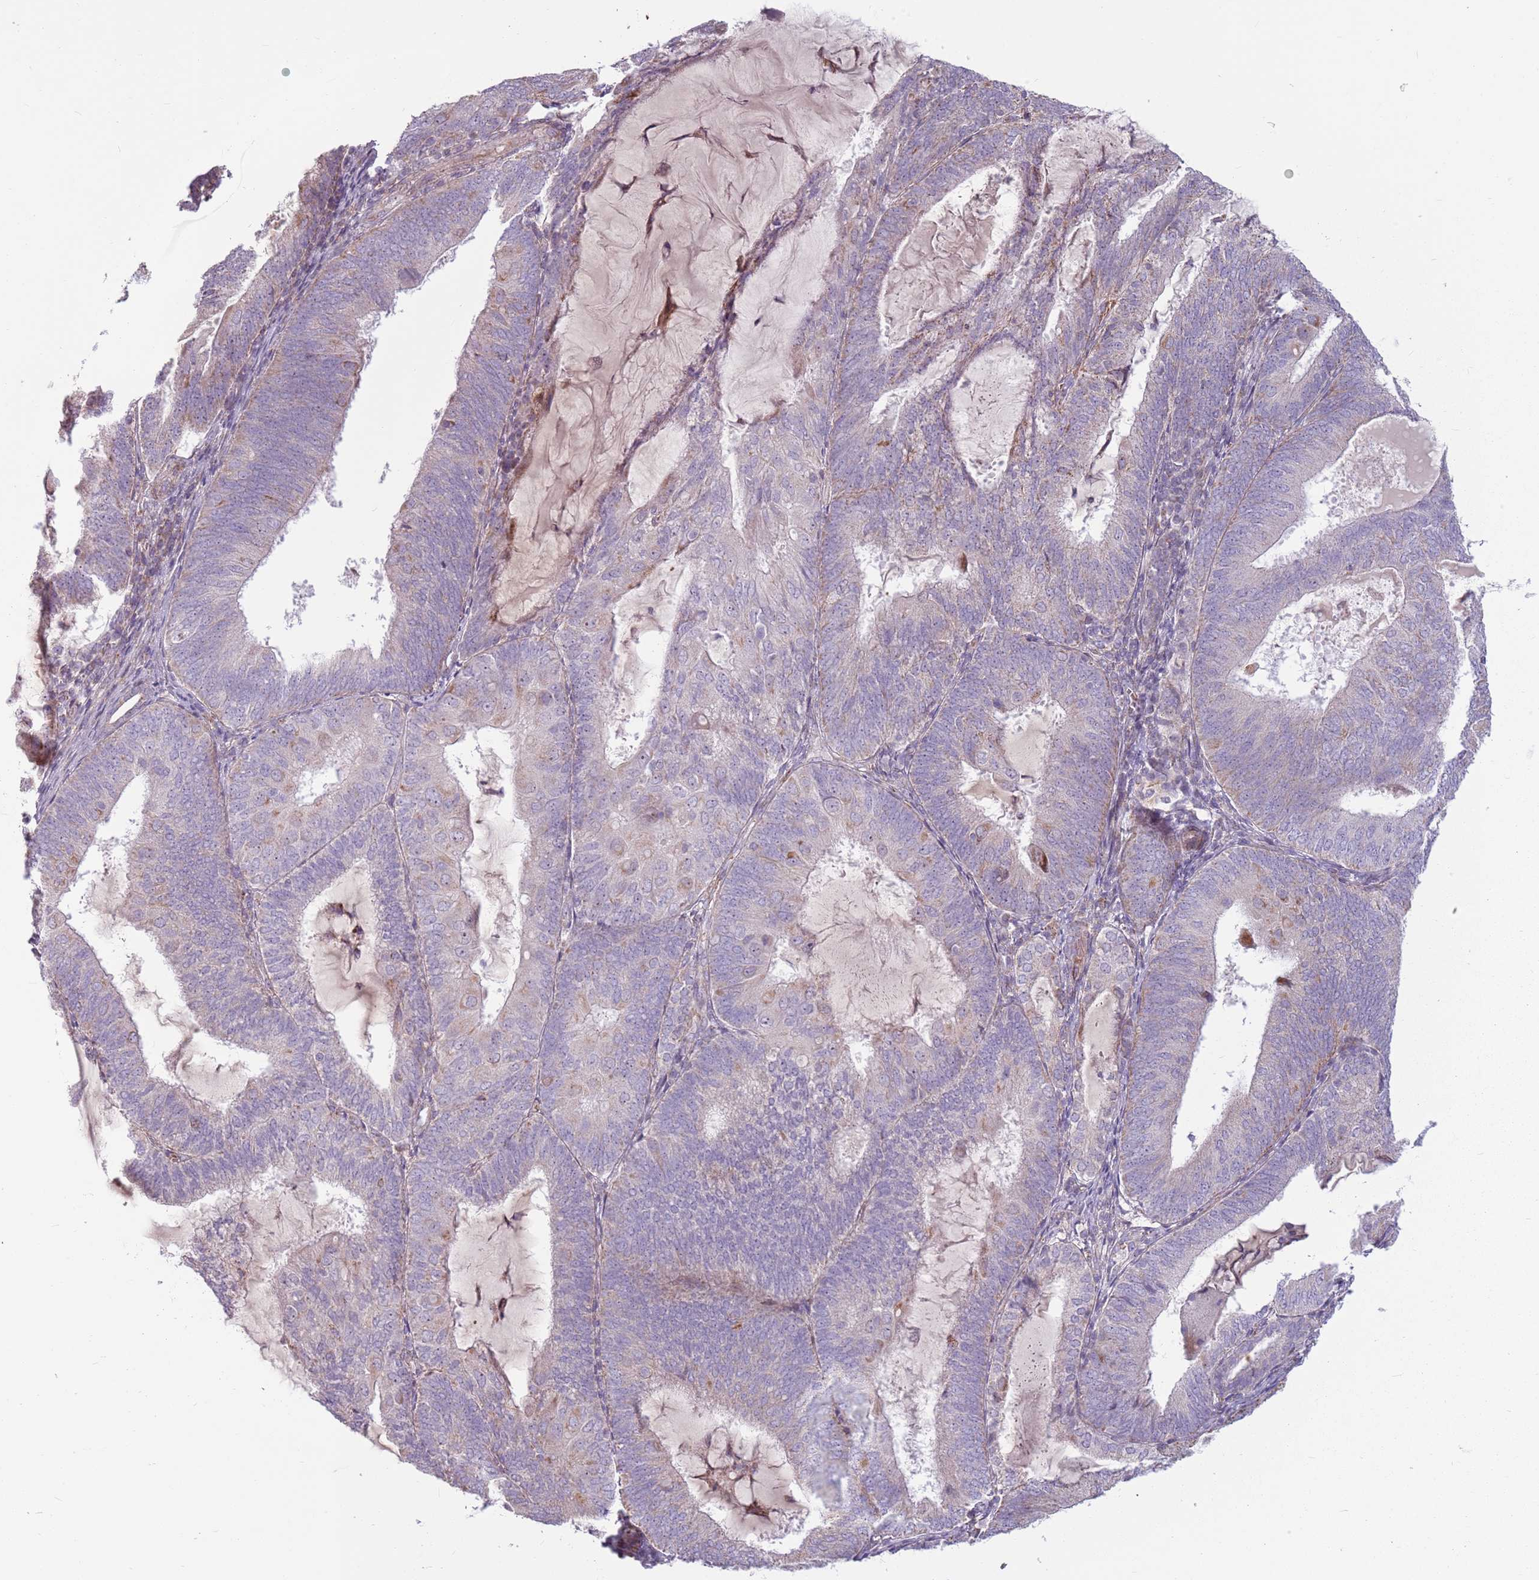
{"staining": {"intensity": "weak", "quantity": "<25%", "location": "cytoplasmic/membranous"}, "tissue": "endometrial cancer", "cell_type": "Tumor cells", "image_type": "cancer", "snomed": [{"axis": "morphology", "description": "Adenocarcinoma, NOS"}, {"axis": "topography", "description": "Endometrium"}], "caption": "This is an immunohistochemistry histopathology image of endometrial adenocarcinoma. There is no positivity in tumor cells.", "gene": "ZNF530", "patient": {"sex": "female", "age": 81}}